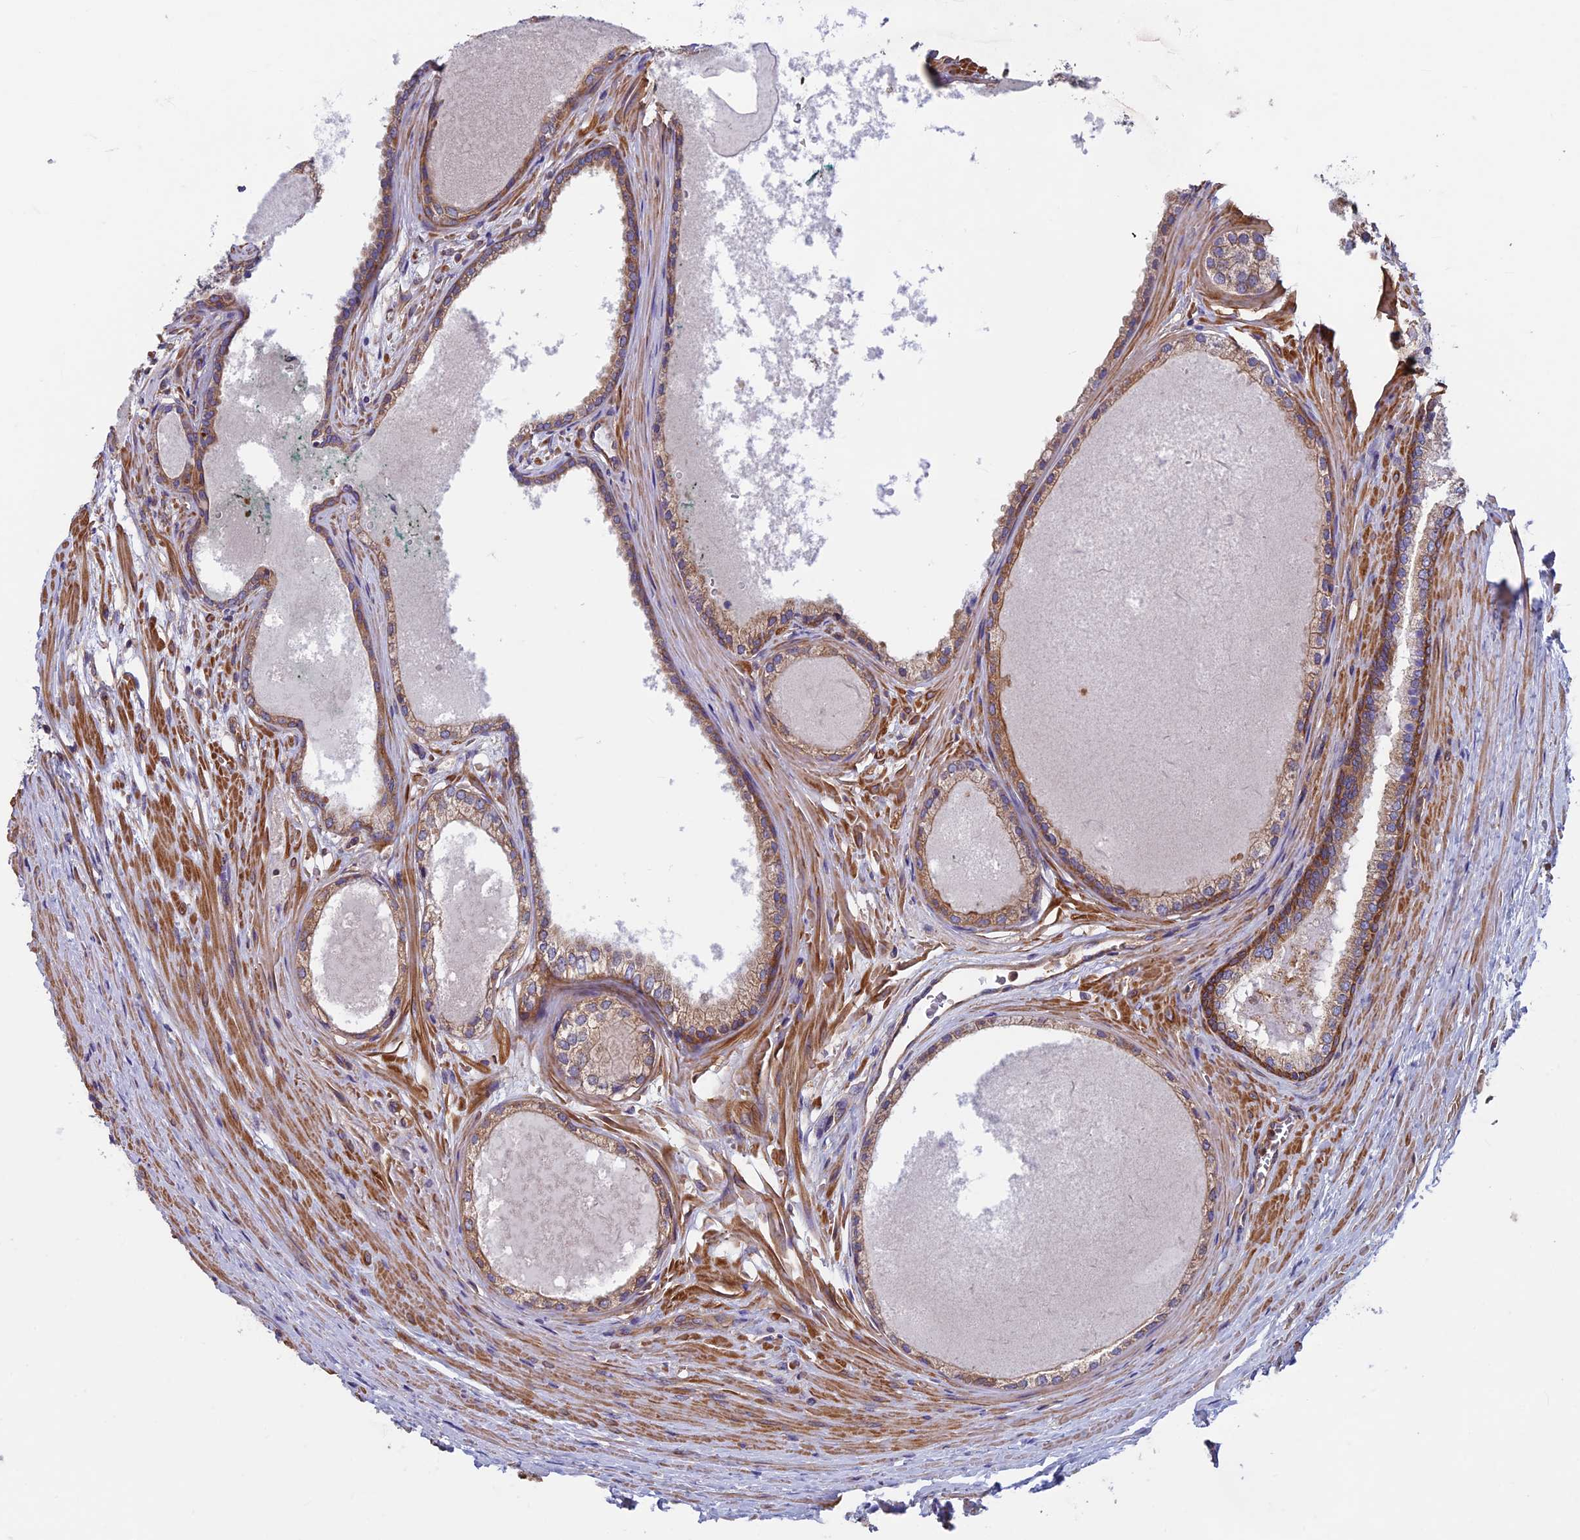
{"staining": {"intensity": "moderate", "quantity": ">75%", "location": "cytoplasmic/membranous"}, "tissue": "prostate cancer", "cell_type": "Tumor cells", "image_type": "cancer", "snomed": [{"axis": "morphology", "description": "Adenocarcinoma, Low grade"}, {"axis": "topography", "description": "Prostate"}], "caption": "Prostate low-grade adenocarcinoma stained for a protein (brown) exhibits moderate cytoplasmic/membranous positive expression in approximately >75% of tumor cells.", "gene": "DNM1L", "patient": {"sex": "male", "age": 69}}